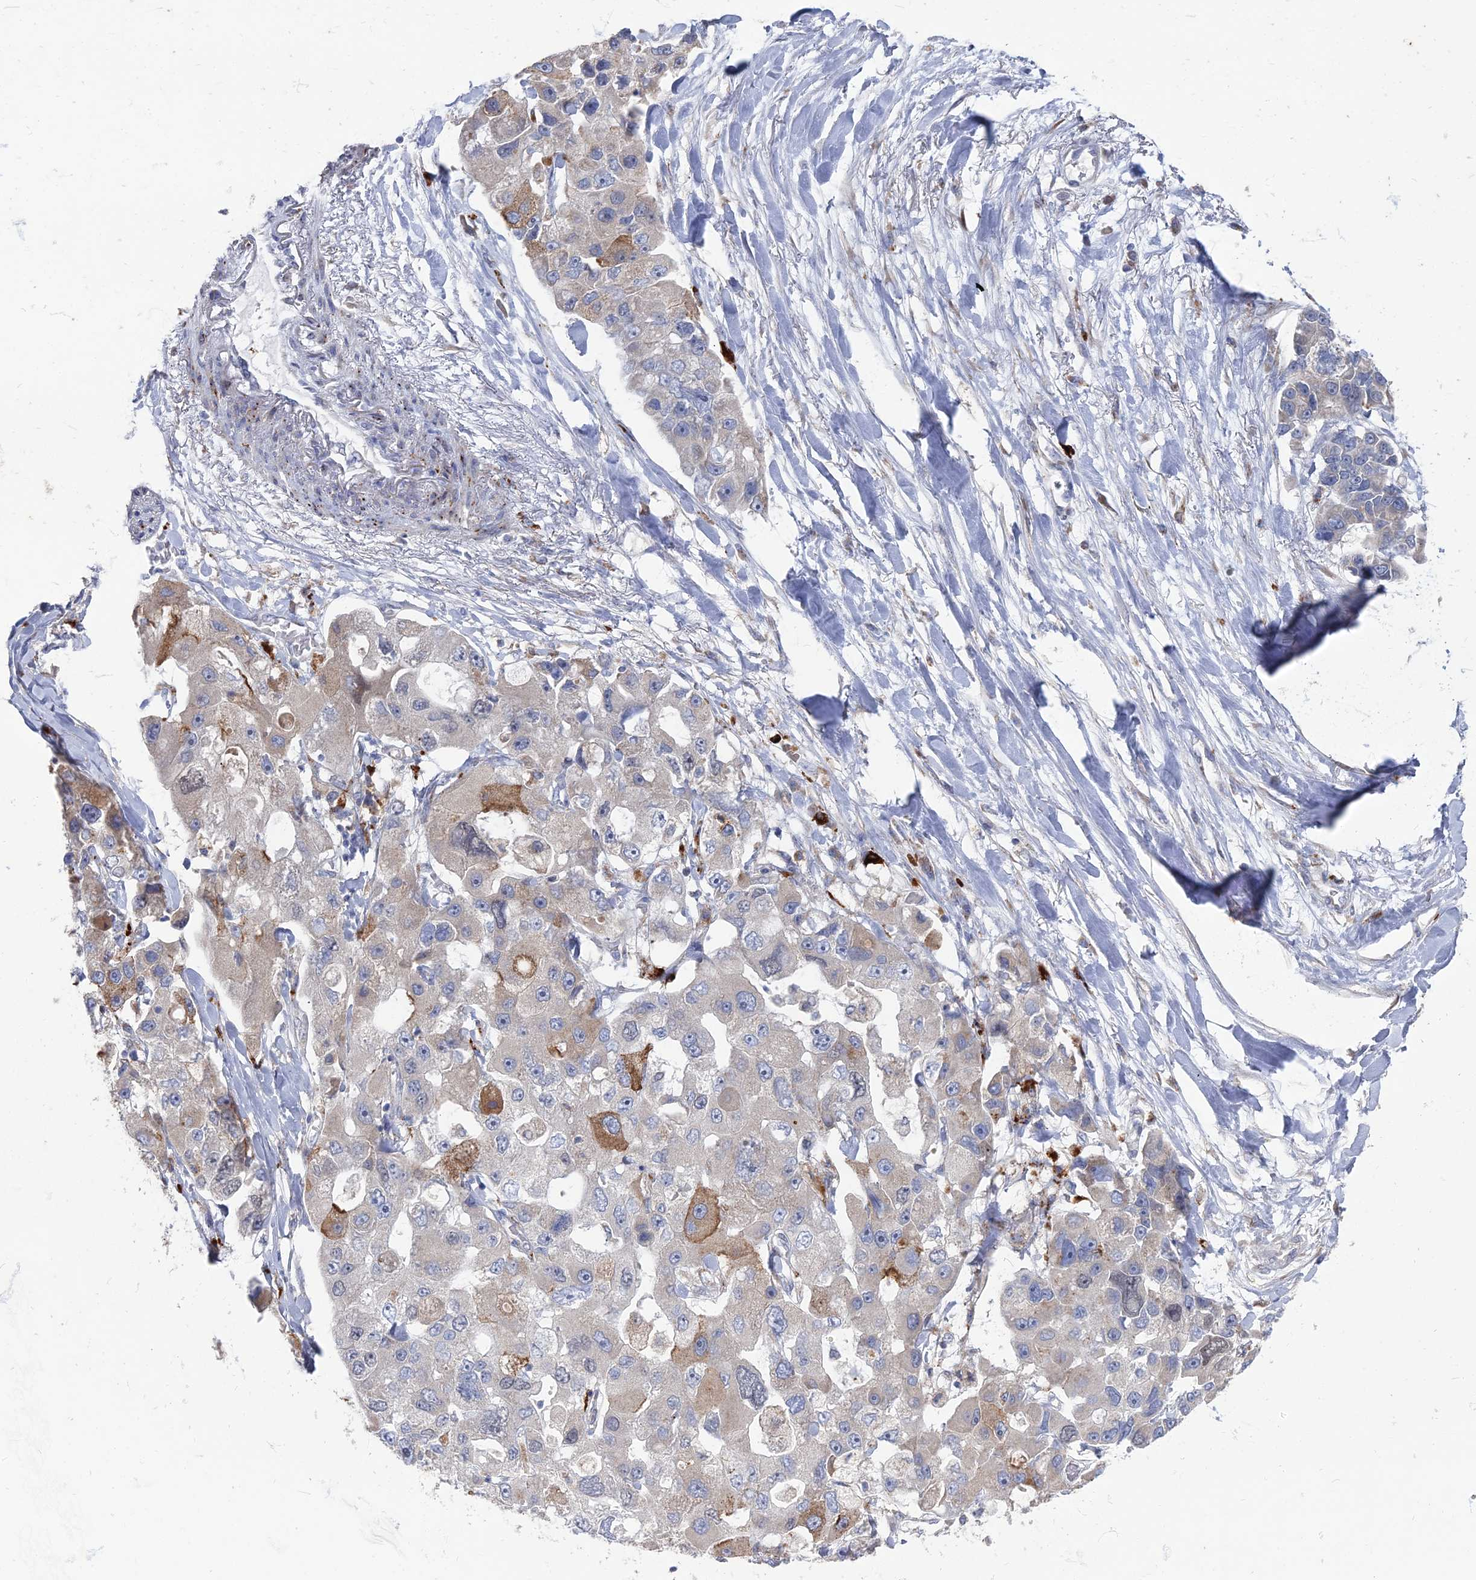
{"staining": {"intensity": "moderate", "quantity": "<25%", "location": "cytoplasmic/membranous"}, "tissue": "lung cancer", "cell_type": "Tumor cells", "image_type": "cancer", "snomed": [{"axis": "morphology", "description": "Adenocarcinoma, NOS"}, {"axis": "topography", "description": "Lung"}], "caption": "Human lung cancer stained with a protein marker shows moderate staining in tumor cells.", "gene": "TMEM128", "patient": {"sex": "female", "age": 54}}